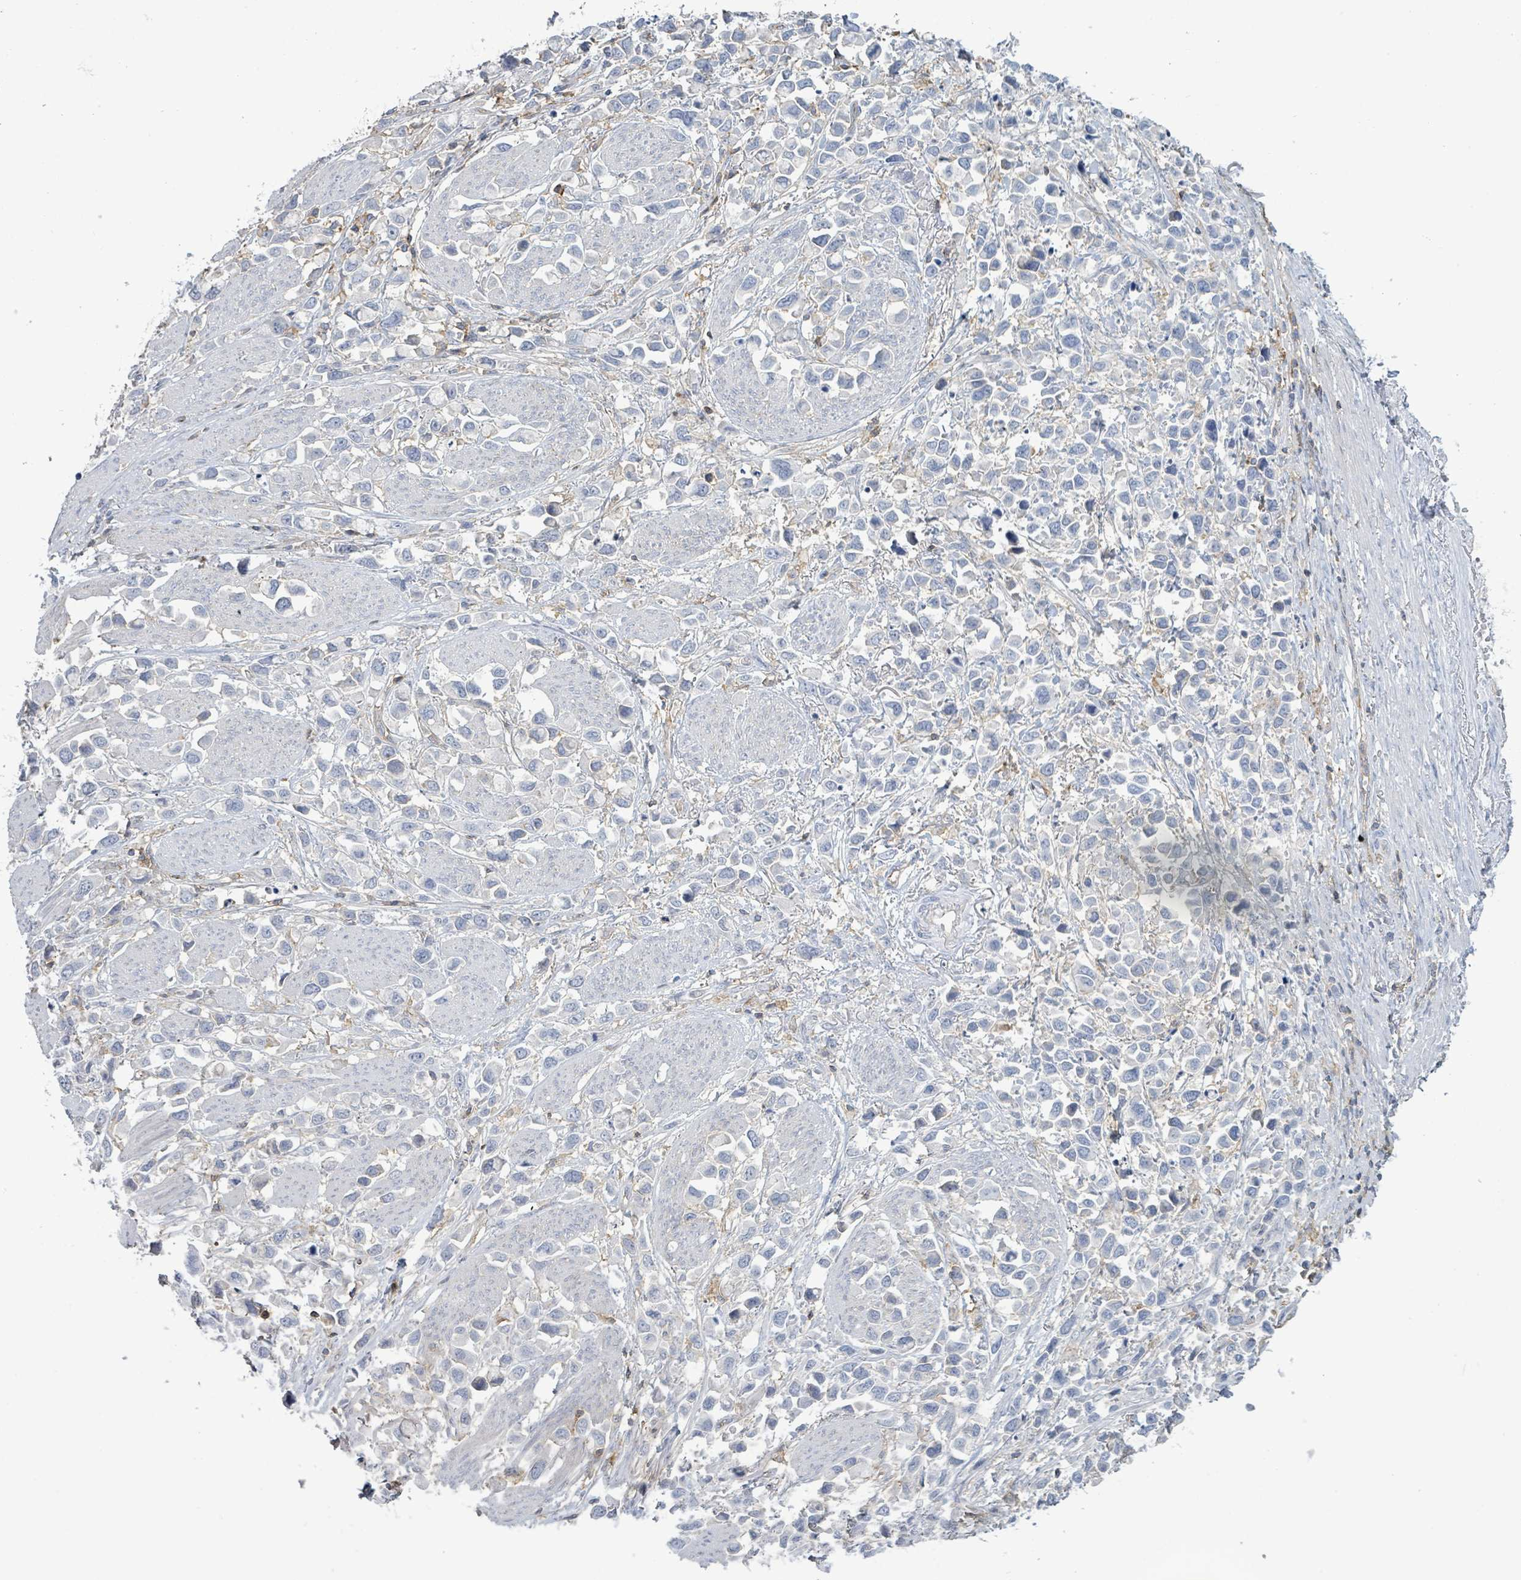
{"staining": {"intensity": "negative", "quantity": "none", "location": "none"}, "tissue": "stomach cancer", "cell_type": "Tumor cells", "image_type": "cancer", "snomed": [{"axis": "morphology", "description": "Adenocarcinoma, NOS"}, {"axis": "topography", "description": "Stomach"}], "caption": "This is an IHC micrograph of human adenocarcinoma (stomach). There is no positivity in tumor cells.", "gene": "TNFRSF14", "patient": {"sex": "female", "age": 81}}